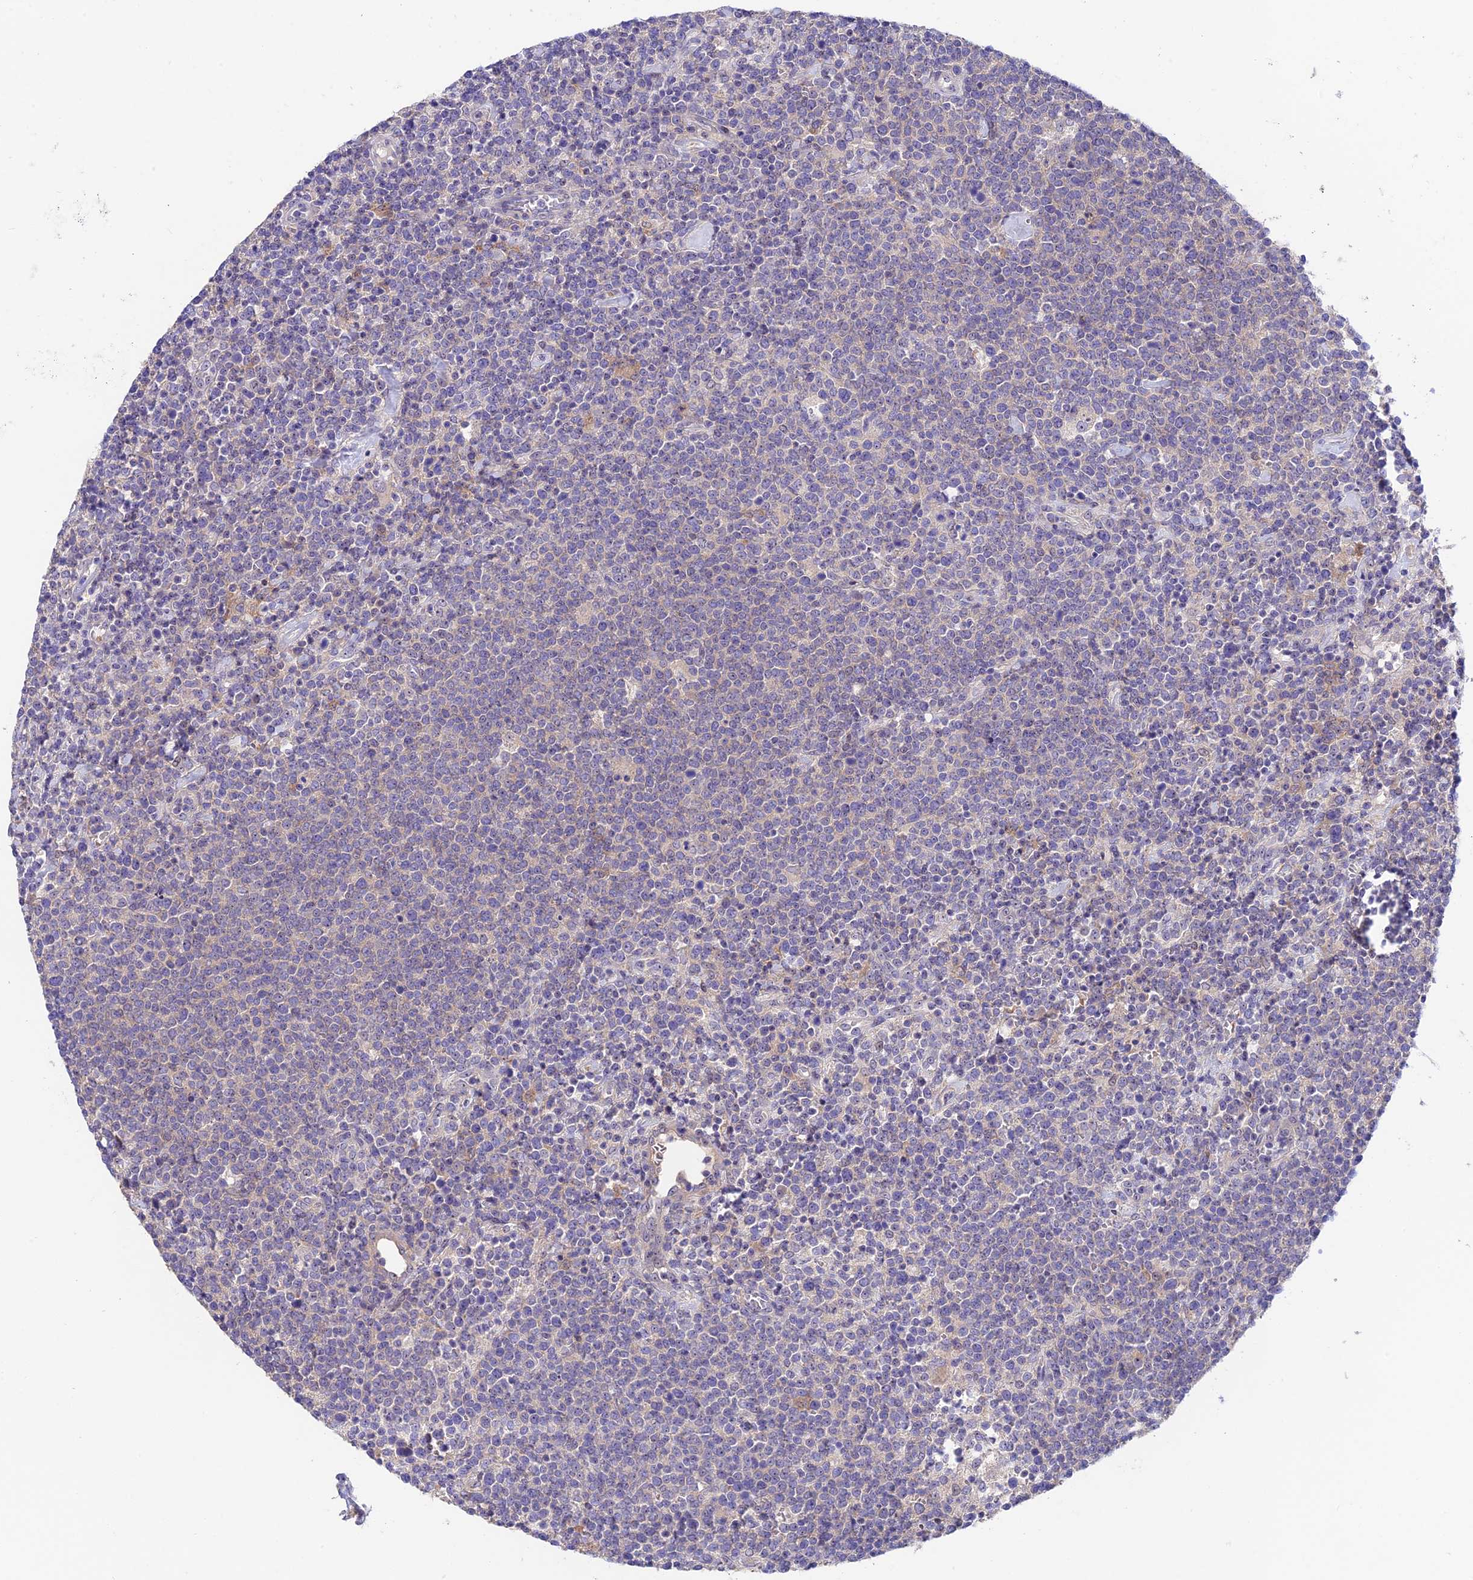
{"staining": {"intensity": "negative", "quantity": "none", "location": "none"}, "tissue": "lymphoma", "cell_type": "Tumor cells", "image_type": "cancer", "snomed": [{"axis": "morphology", "description": "Malignant lymphoma, non-Hodgkin's type, High grade"}, {"axis": "topography", "description": "Lymph node"}], "caption": "A histopathology image of malignant lymphoma, non-Hodgkin's type (high-grade) stained for a protein shows no brown staining in tumor cells. (DAB (3,3'-diaminobenzidine) IHC with hematoxylin counter stain).", "gene": "DUSP29", "patient": {"sex": "male", "age": 61}}